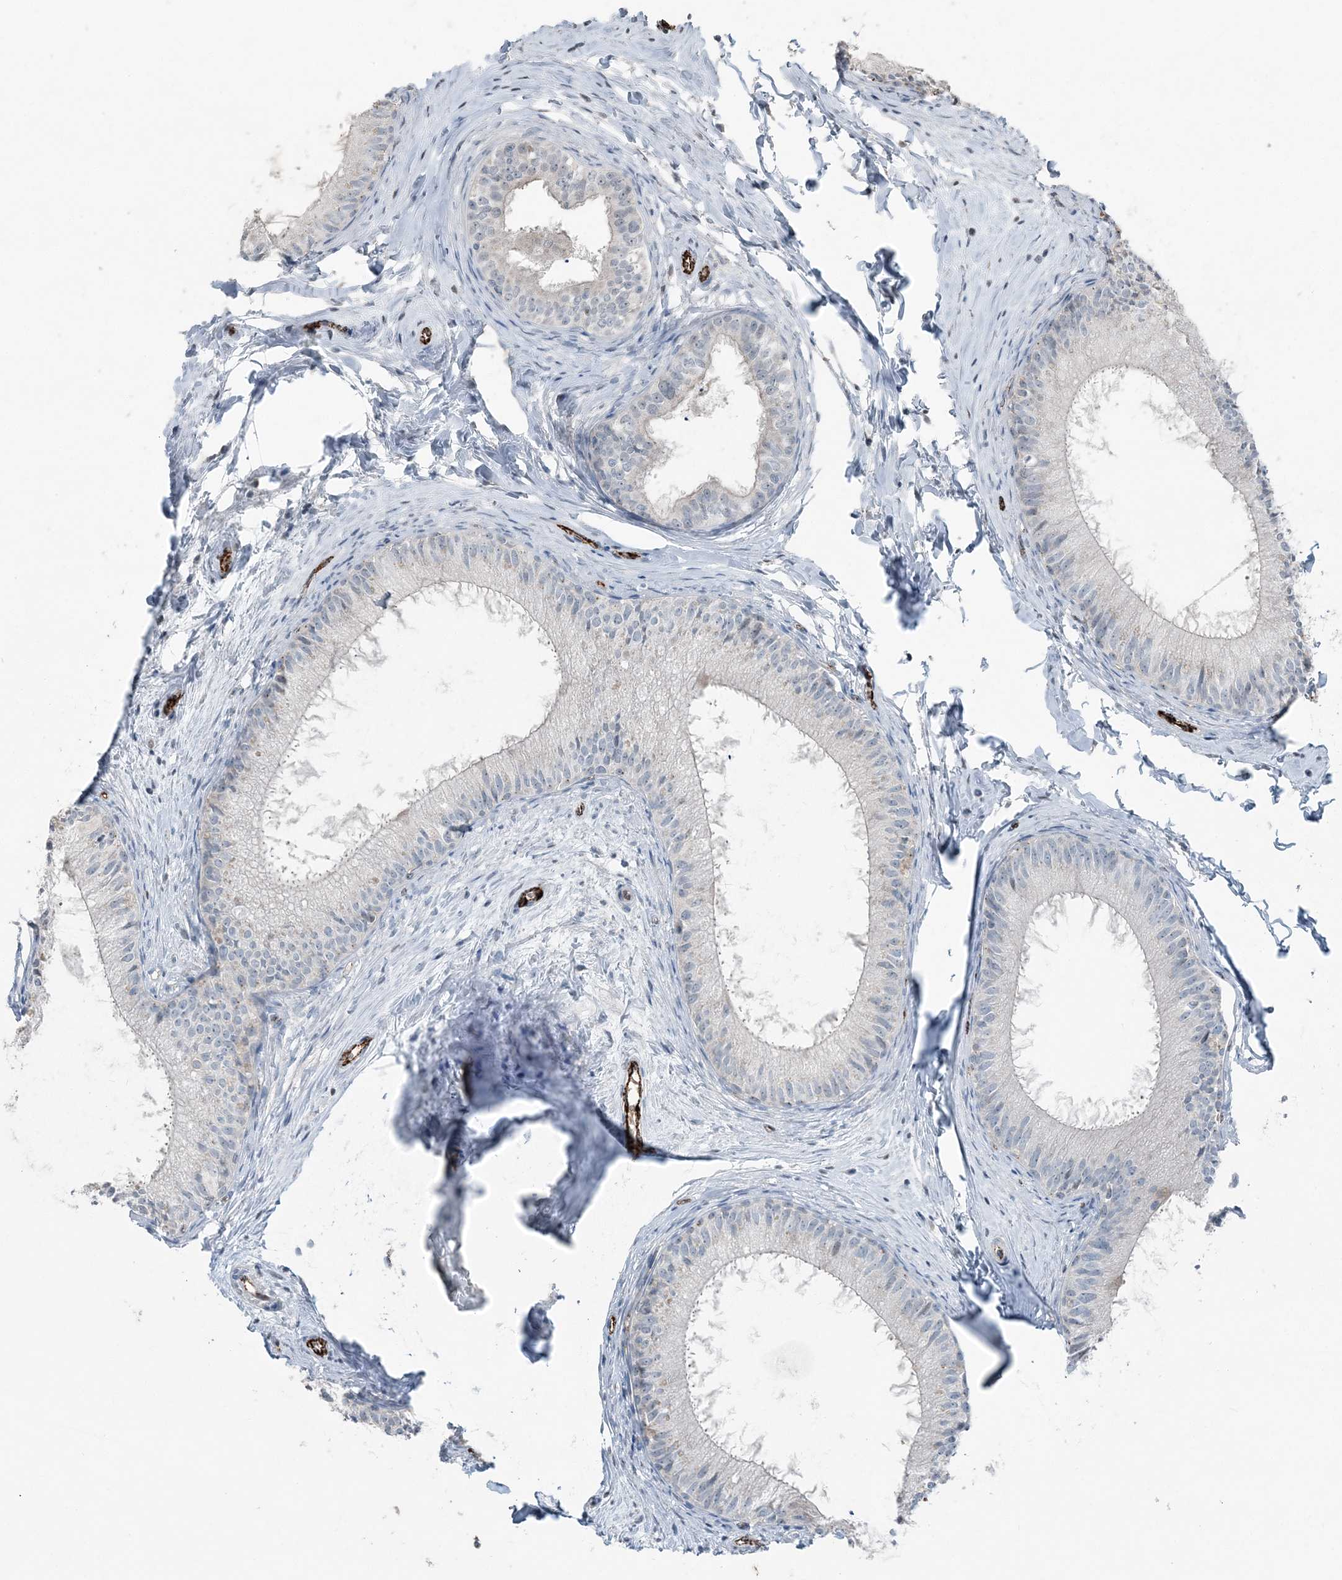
{"staining": {"intensity": "negative", "quantity": "none", "location": "none"}, "tissue": "epididymis", "cell_type": "Glandular cells", "image_type": "normal", "snomed": [{"axis": "morphology", "description": "Normal tissue, NOS"}, {"axis": "topography", "description": "Epididymis"}], "caption": "This photomicrograph is of normal epididymis stained with immunohistochemistry (IHC) to label a protein in brown with the nuclei are counter-stained blue. There is no positivity in glandular cells. (DAB (3,3'-diaminobenzidine) immunohistochemistry, high magnification).", "gene": "ELOVL7", "patient": {"sex": "male", "age": 34}}